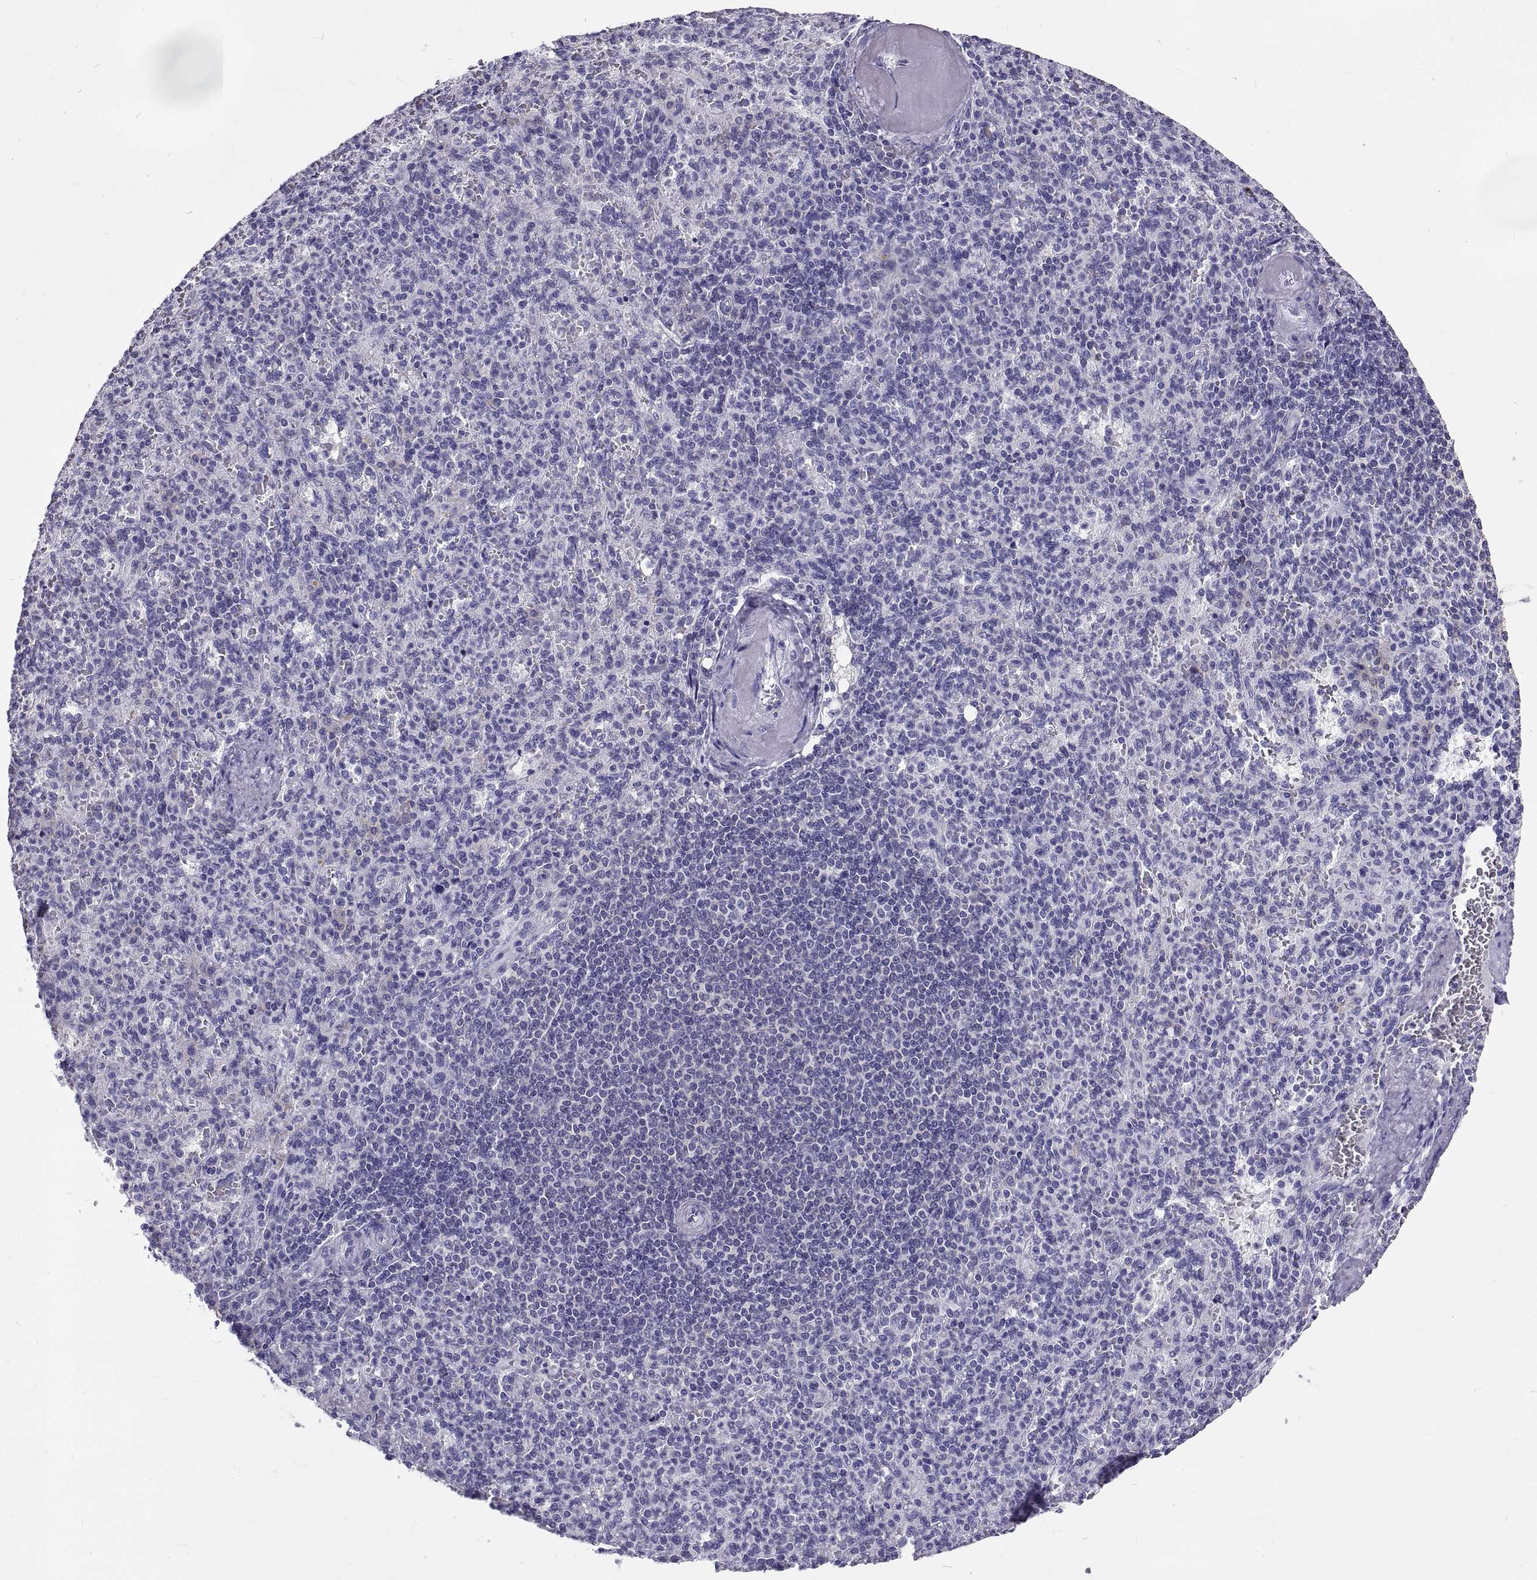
{"staining": {"intensity": "negative", "quantity": "none", "location": "none"}, "tissue": "spleen", "cell_type": "Cells in red pulp", "image_type": "normal", "snomed": [{"axis": "morphology", "description": "Normal tissue, NOS"}, {"axis": "topography", "description": "Spleen"}], "caption": "IHC micrograph of unremarkable spleen stained for a protein (brown), which demonstrates no expression in cells in red pulp. The staining was performed using DAB to visualize the protein expression in brown, while the nuclei were stained in blue with hematoxylin (Magnification: 20x).", "gene": "GNG12", "patient": {"sex": "female", "age": 74}}